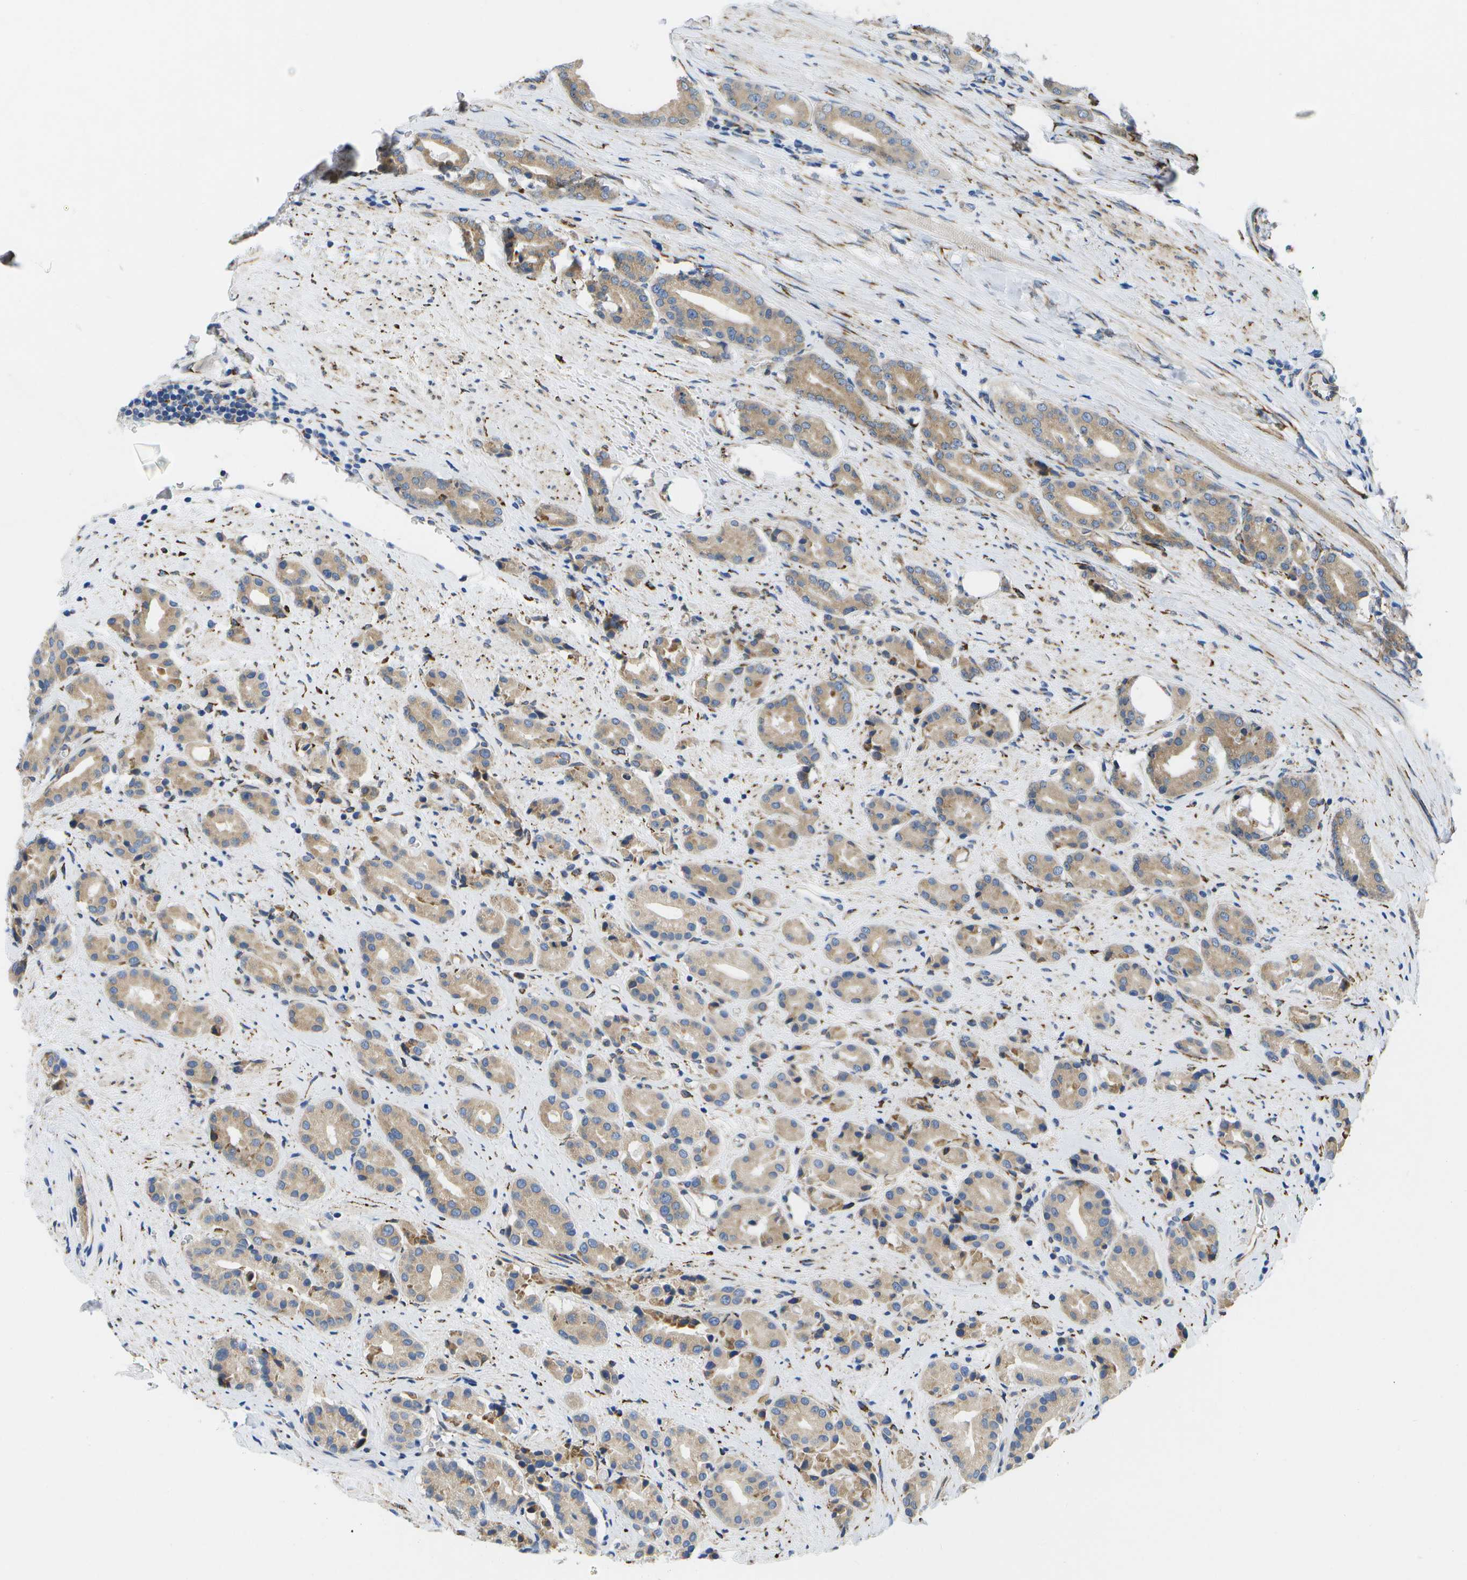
{"staining": {"intensity": "weak", "quantity": ">75%", "location": "cytoplasmic/membranous"}, "tissue": "prostate cancer", "cell_type": "Tumor cells", "image_type": "cancer", "snomed": [{"axis": "morphology", "description": "Adenocarcinoma, High grade"}, {"axis": "topography", "description": "Prostate"}], "caption": "Immunohistochemical staining of human high-grade adenocarcinoma (prostate) demonstrates weak cytoplasmic/membranous protein staining in approximately >75% of tumor cells. The staining is performed using DAB (3,3'-diaminobenzidine) brown chromogen to label protein expression. The nuclei are counter-stained blue using hematoxylin.", "gene": "ZDHHC17", "patient": {"sex": "male", "age": 71}}